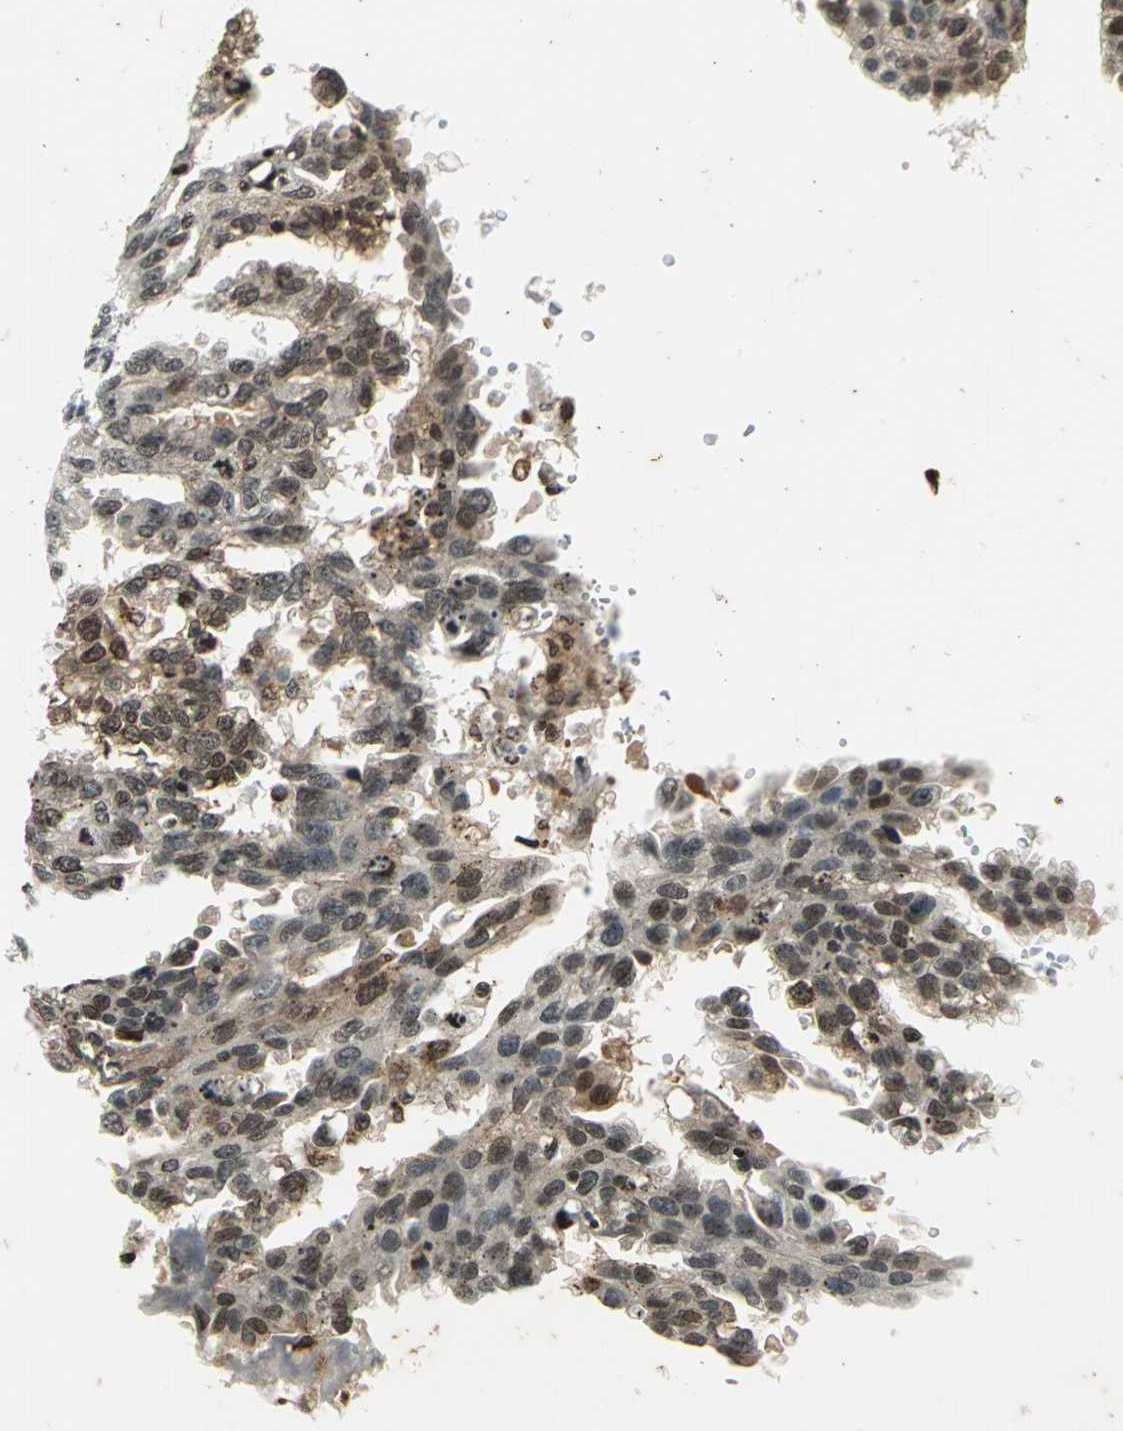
{"staining": {"intensity": "moderate", "quantity": "25%-75%", "location": "cytoplasmic/membranous,nuclear"}, "tissue": "ovarian cancer", "cell_type": "Tumor cells", "image_type": "cancer", "snomed": [{"axis": "morphology", "description": "Cystadenocarcinoma, serous, NOS"}, {"axis": "topography", "description": "Ovary"}], "caption": "High-power microscopy captured an IHC micrograph of ovarian serous cystadenocarcinoma, revealing moderate cytoplasmic/membranous and nuclear positivity in approximately 25%-75% of tumor cells.", "gene": "LGALS3", "patient": {"sex": "female", "age": 58}}